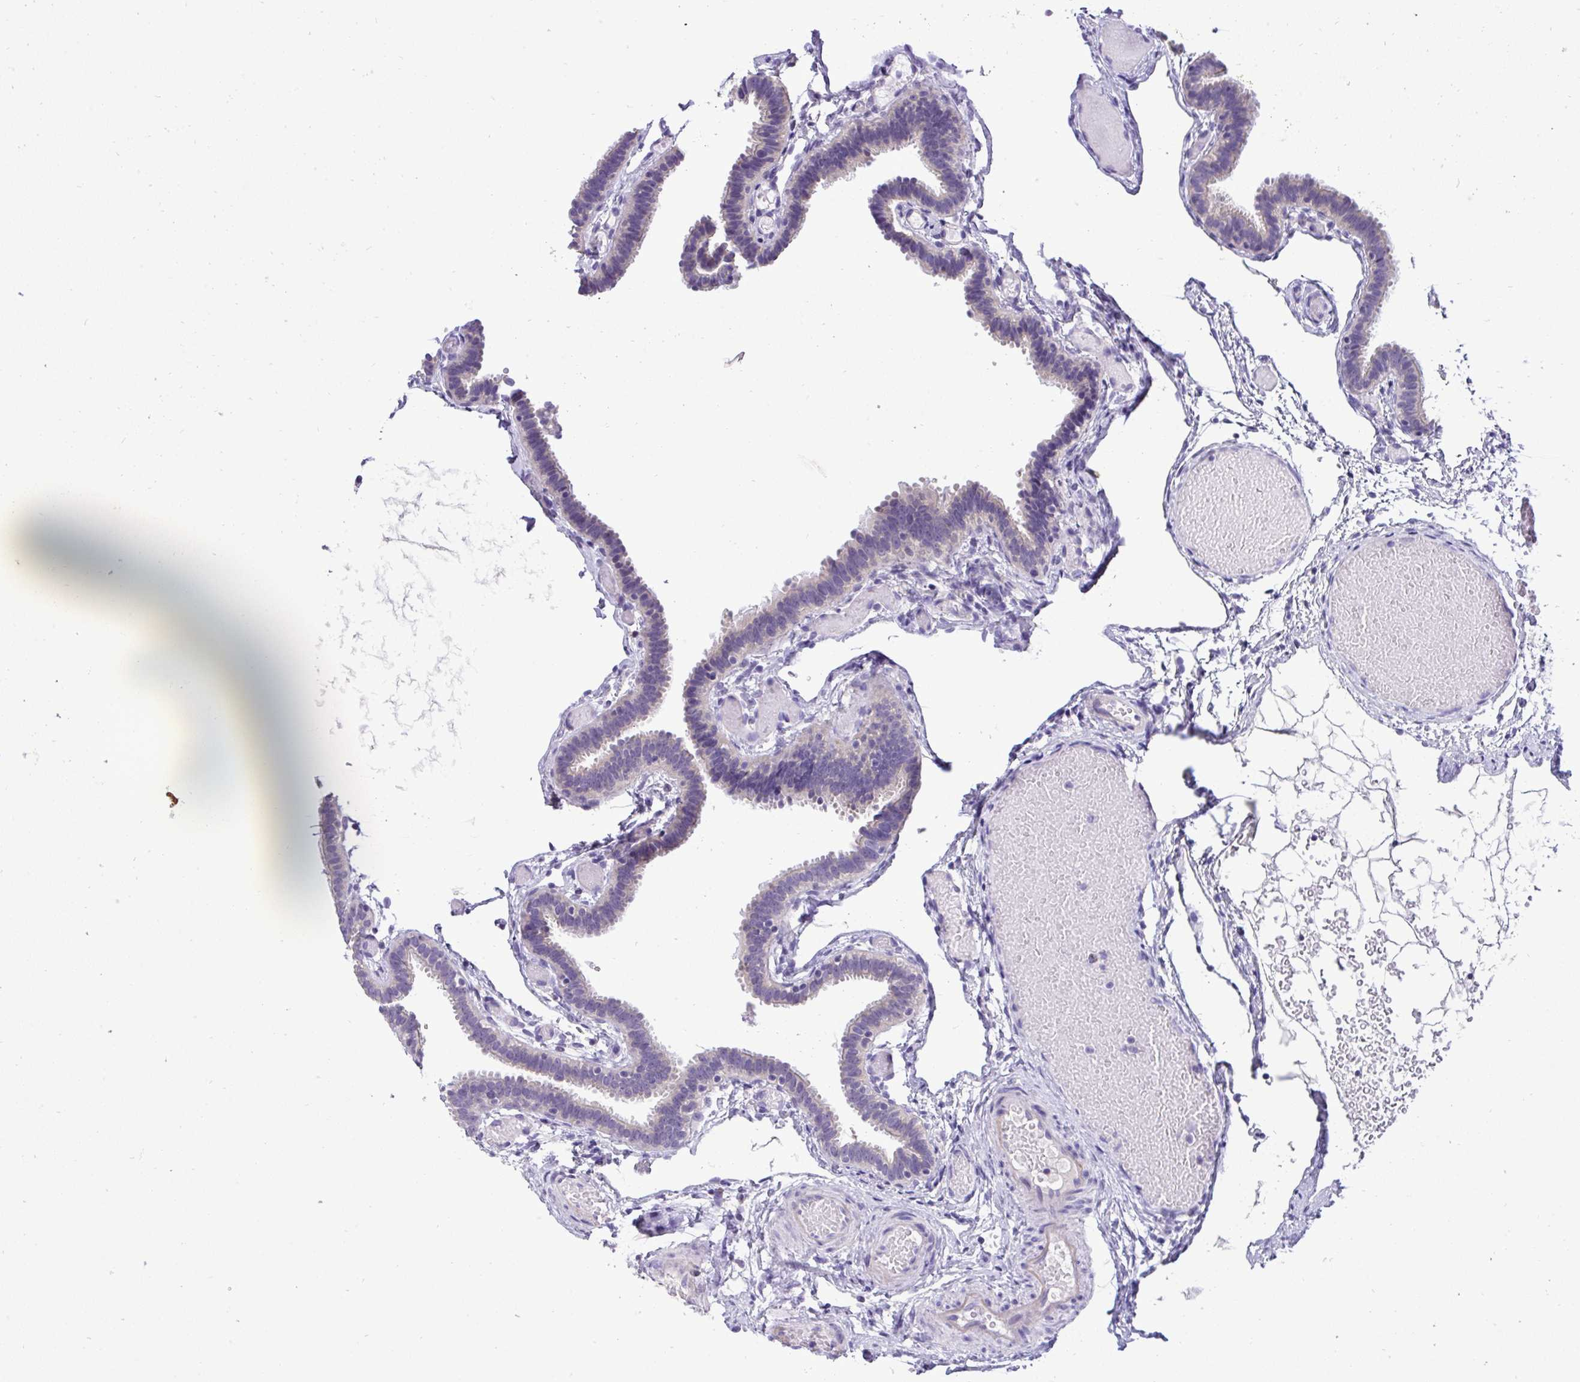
{"staining": {"intensity": "negative", "quantity": "none", "location": "none"}, "tissue": "fallopian tube", "cell_type": "Glandular cells", "image_type": "normal", "snomed": [{"axis": "morphology", "description": "Normal tissue, NOS"}, {"axis": "topography", "description": "Fallopian tube"}], "caption": "Benign fallopian tube was stained to show a protein in brown. There is no significant expression in glandular cells. (DAB (3,3'-diaminobenzidine) immunohistochemistry visualized using brightfield microscopy, high magnification).", "gene": "ST8SIA2", "patient": {"sex": "female", "age": 37}}